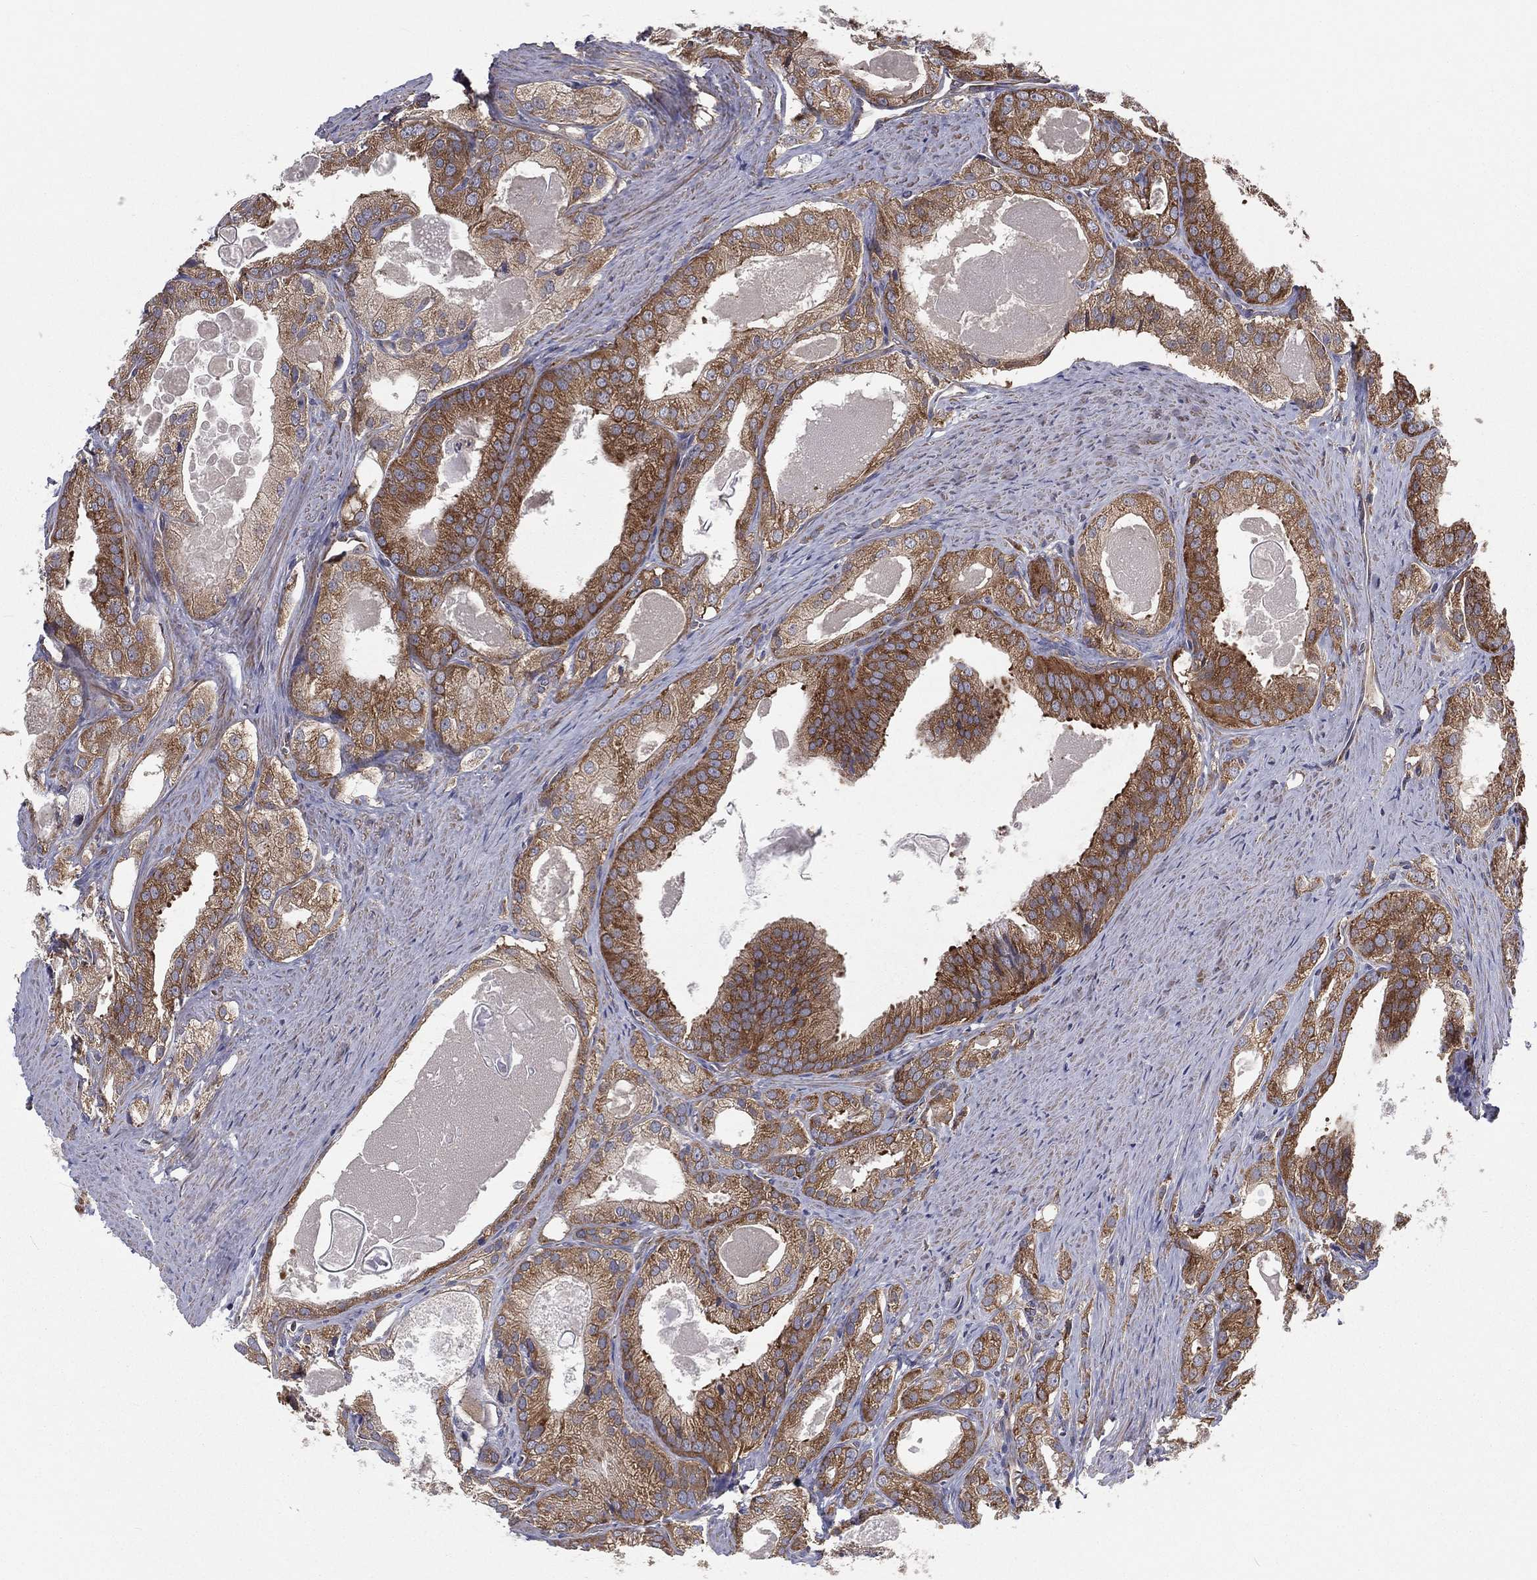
{"staining": {"intensity": "strong", "quantity": "25%-75%", "location": "cytoplasmic/membranous"}, "tissue": "prostate cancer", "cell_type": "Tumor cells", "image_type": "cancer", "snomed": [{"axis": "morphology", "description": "Adenocarcinoma, NOS"}, {"axis": "morphology", "description": "Adenocarcinoma, High grade"}, {"axis": "topography", "description": "Prostate"}], "caption": "Immunohistochemical staining of human prostate cancer exhibits high levels of strong cytoplasmic/membranous protein expression in about 25%-75% of tumor cells.", "gene": "EIF2B5", "patient": {"sex": "male", "age": 70}}